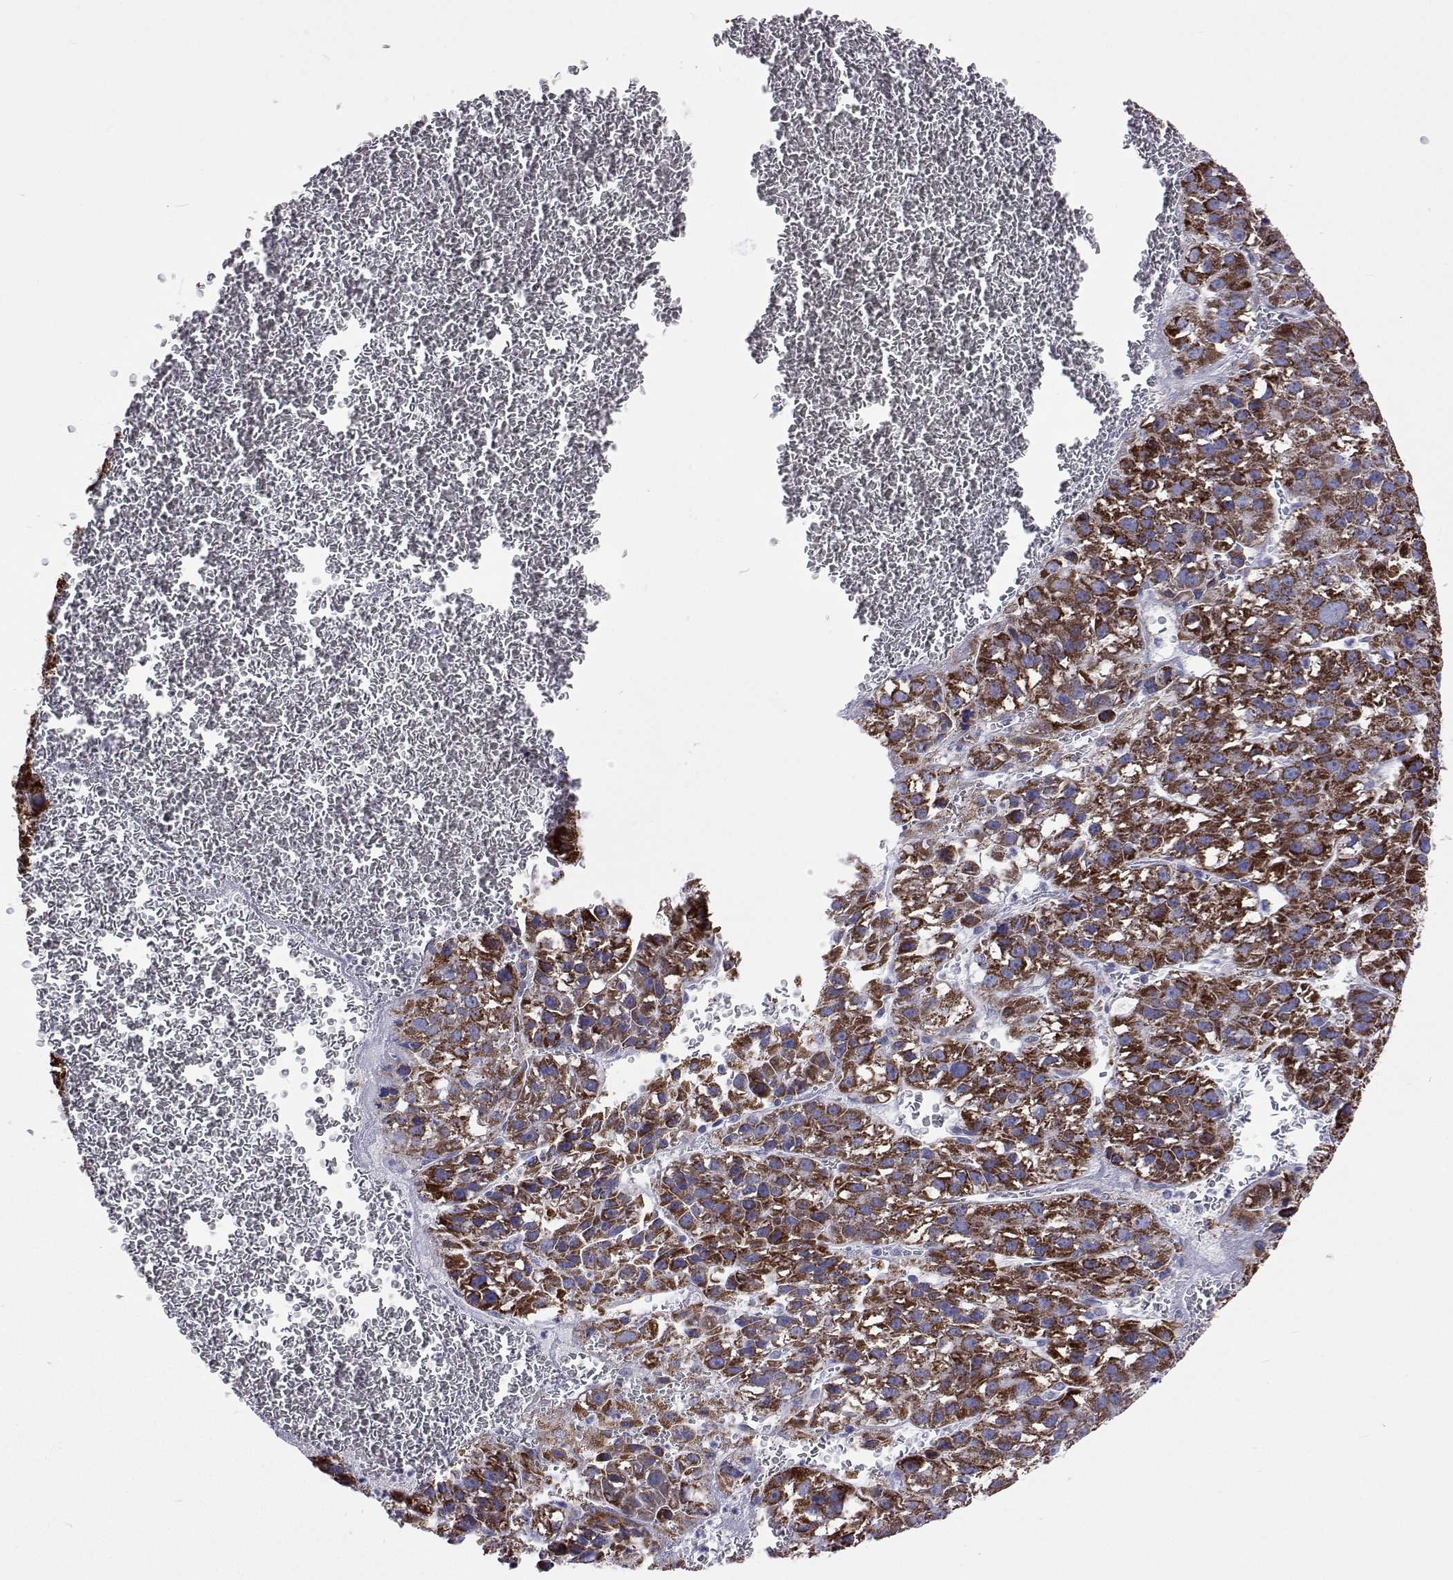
{"staining": {"intensity": "strong", "quantity": "25%-75%", "location": "cytoplasmic/membranous"}, "tissue": "liver cancer", "cell_type": "Tumor cells", "image_type": "cancer", "snomed": [{"axis": "morphology", "description": "Carcinoma, Hepatocellular, NOS"}, {"axis": "topography", "description": "Liver"}], "caption": "This micrograph shows immunohistochemistry staining of human liver hepatocellular carcinoma, with high strong cytoplasmic/membranous staining in about 25%-75% of tumor cells.", "gene": "MCCC2", "patient": {"sex": "female", "age": 70}}